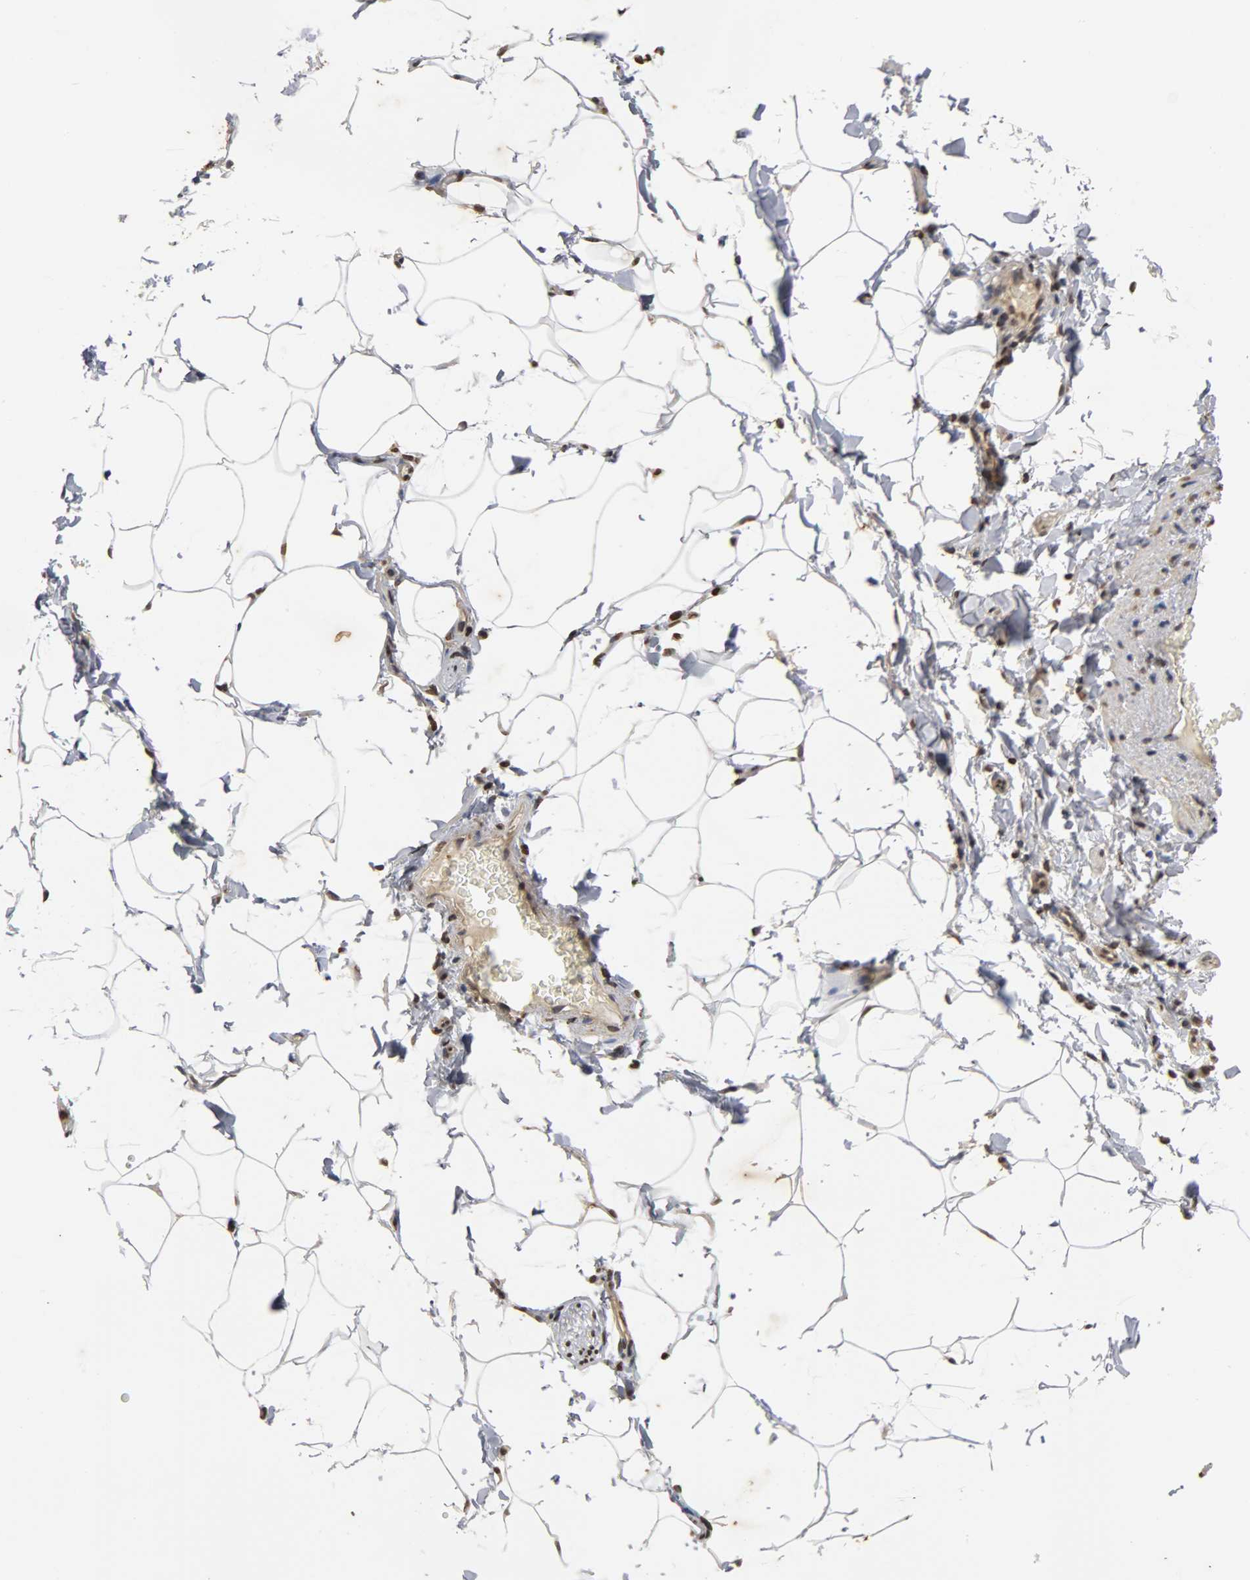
{"staining": {"intensity": "moderate", "quantity": "25%-75%", "location": "nuclear"}, "tissue": "adipose tissue", "cell_type": "Adipocytes", "image_type": "normal", "snomed": [{"axis": "morphology", "description": "Normal tissue, NOS"}, {"axis": "topography", "description": "Vascular tissue"}], "caption": "Protein staining of unremarkable adipose tissue exhibits moderate nuclear staining in approximately 25%-75% of adipocytes.", "gene": "ERCC2", "patient": {"sex": "male", "age": 41}}